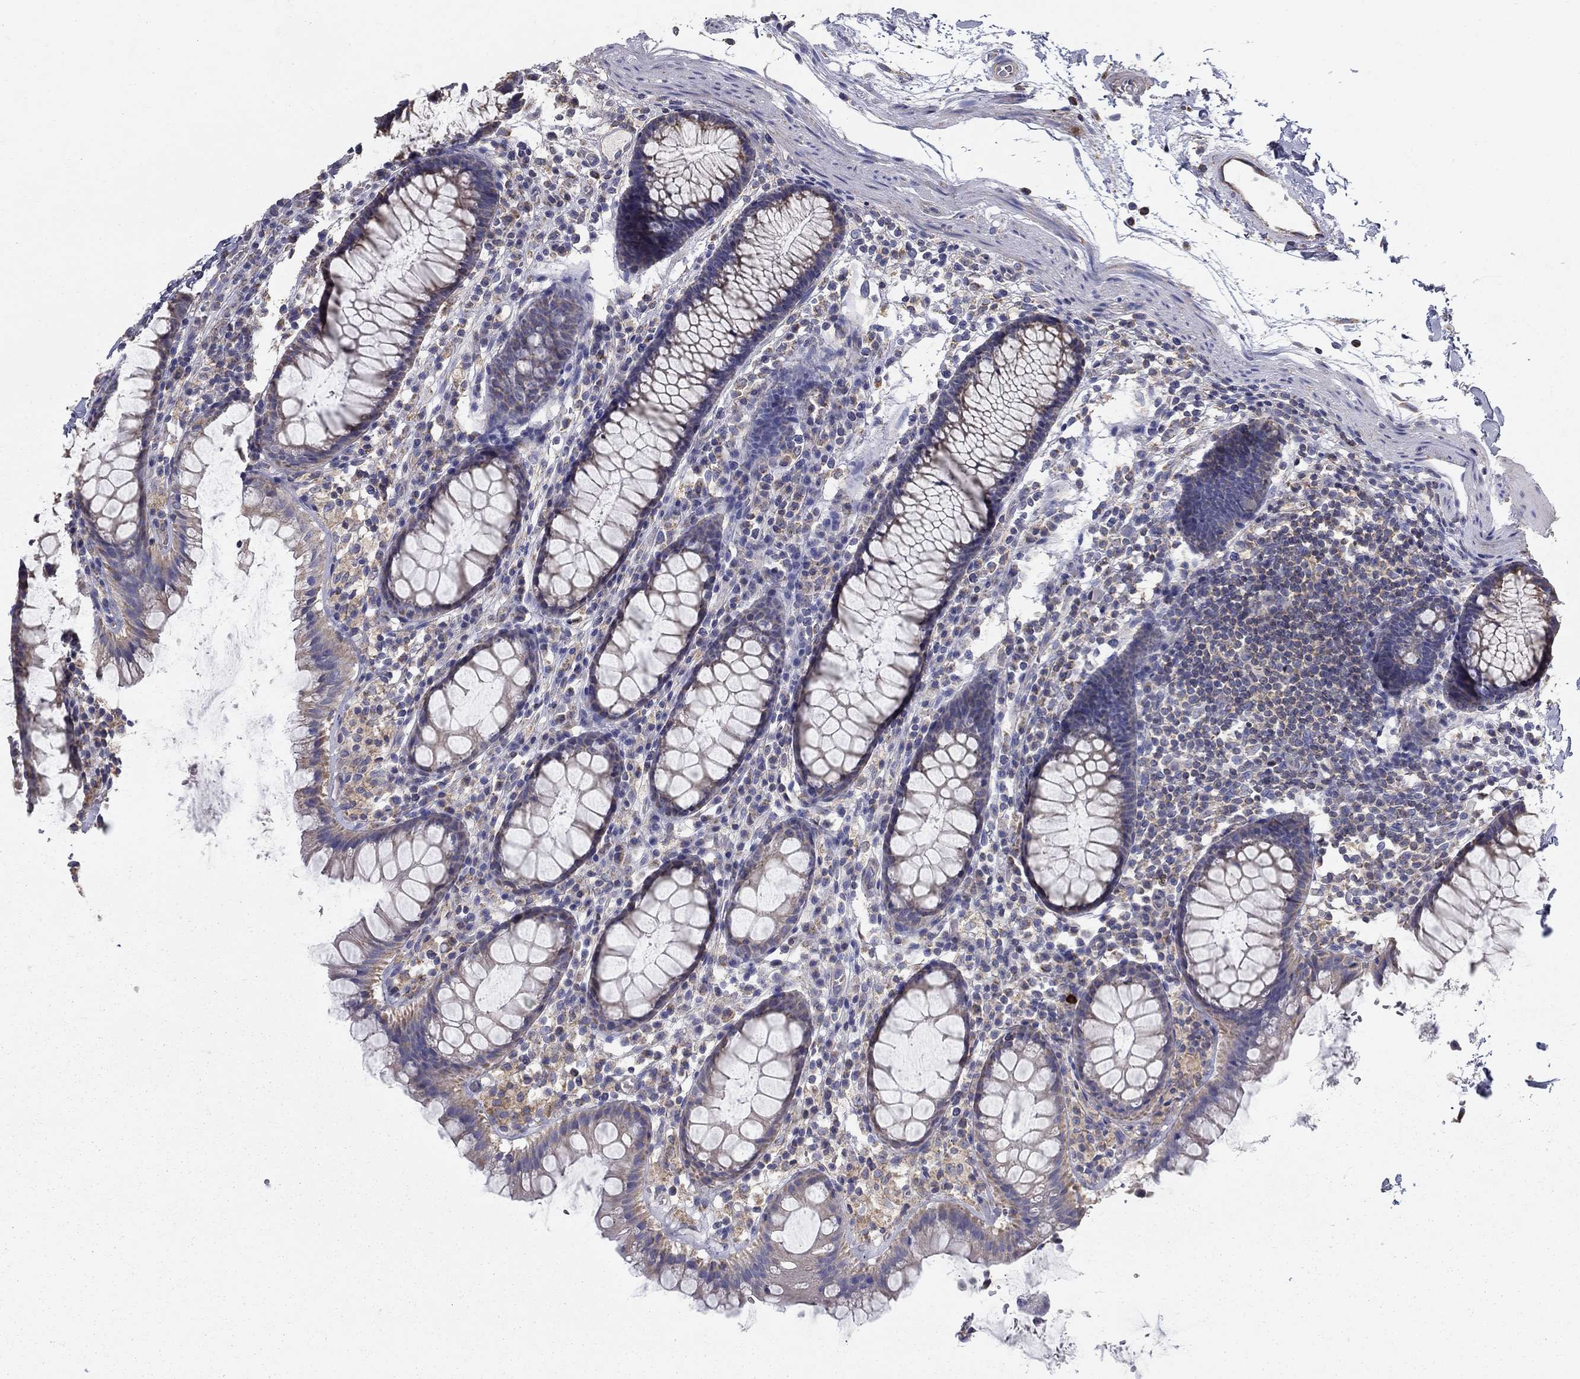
{"staining": {"intensity": "negative", "quantity": "none", "location": "none"}, "tissue": "colon", "cell_type": "Endothelial cells", "image_type": "normal", "snomed": [{"axis": "morphology", "description": "Normal tissue, NOS"}, {"axis": "topography", "description": "Colon"}], "caption": "This is a histopathology image of immunohistochemistry (IHC) staining of normal colon, which shows no expression in endothelial cells. (DAB (3,3'-diaminobenzidine) IHC visualized using brightfield microscopy, high magnification).", "gene": "NME5", "patient": {"sex": "male", "age": 76}}